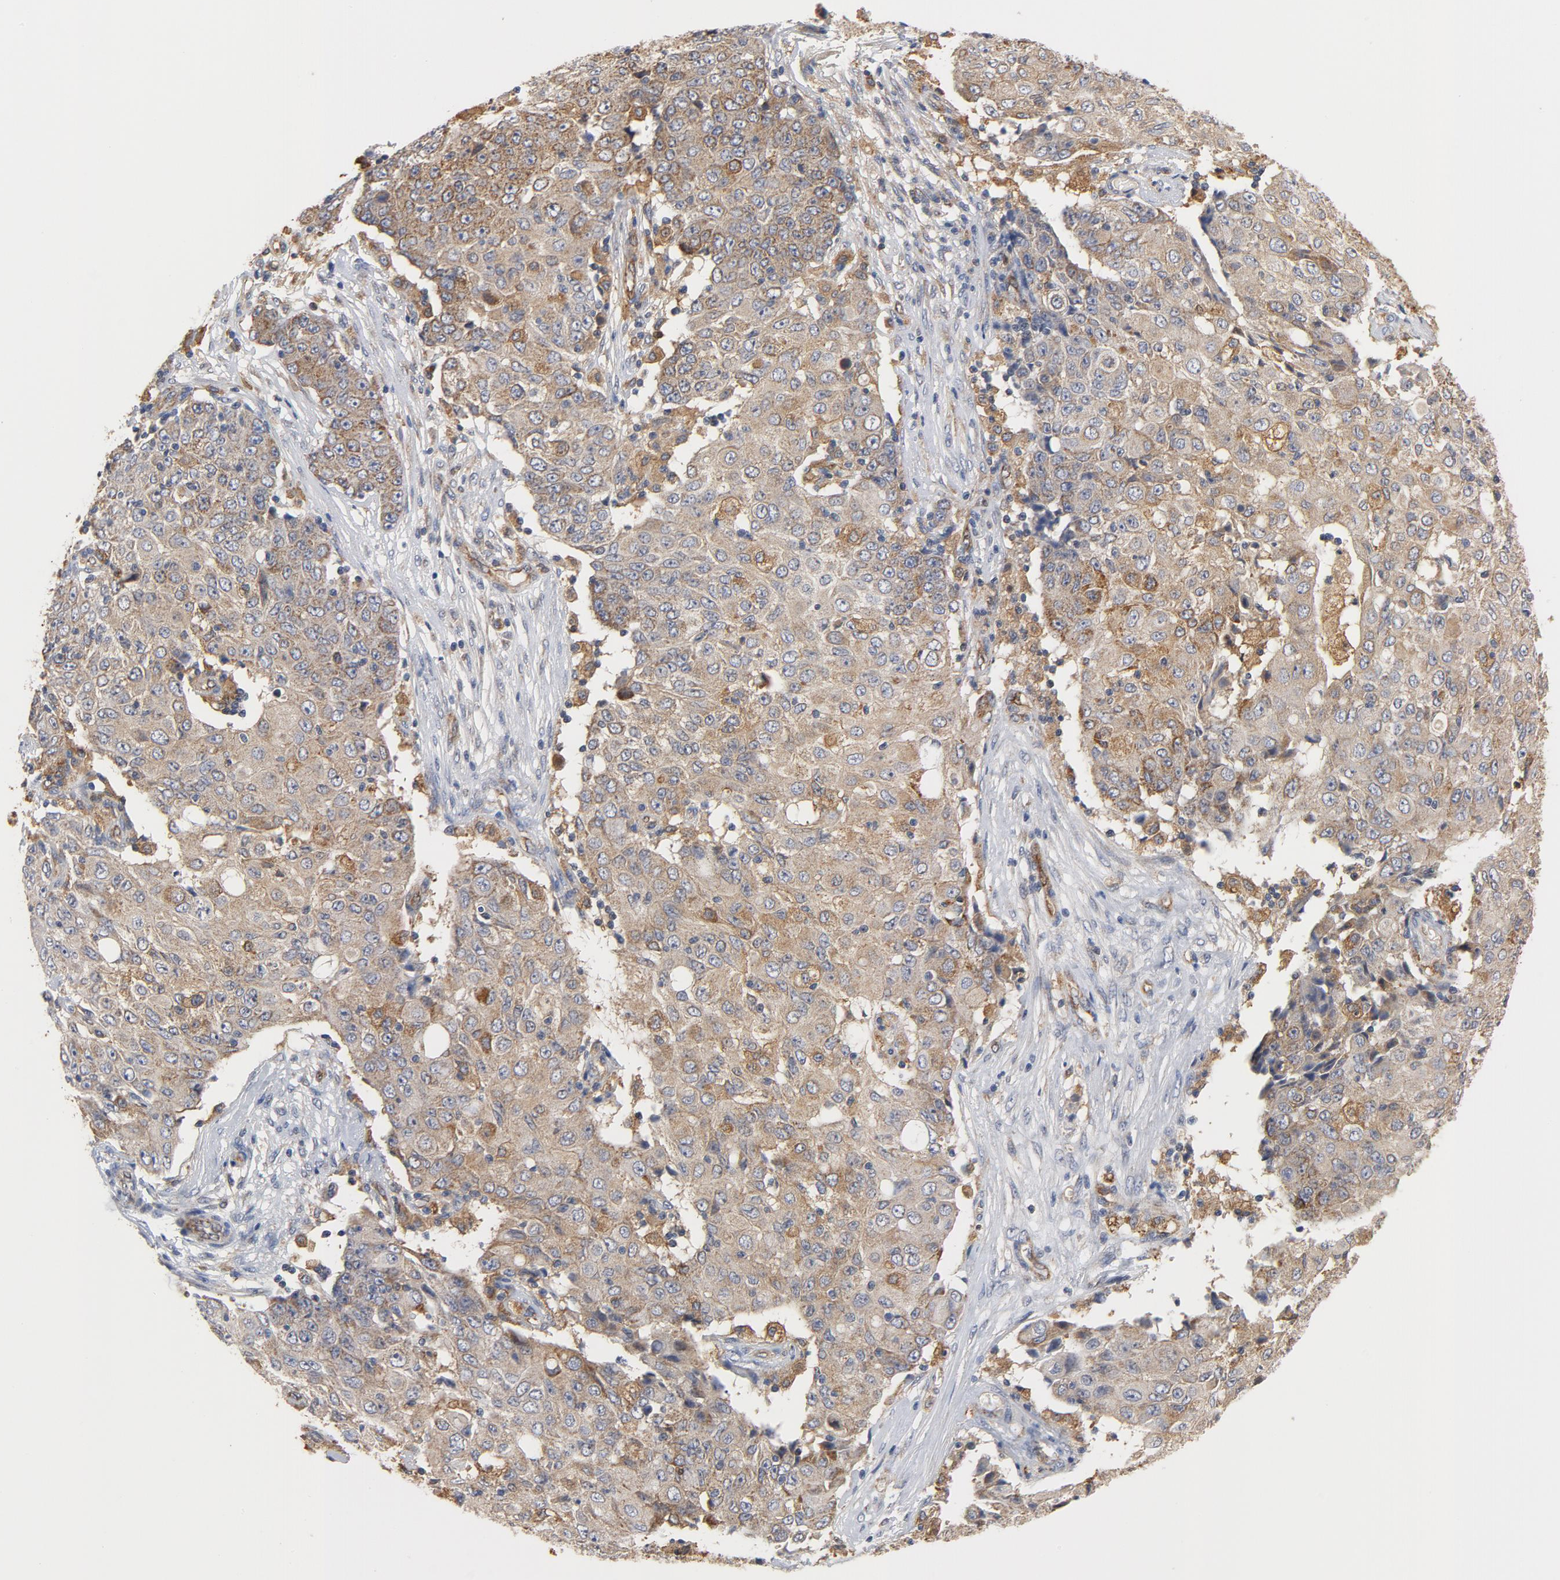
{"staining": {"intensity": "moderate", "quantity": ">75%", "location": "cytoplasmic/membranous"}, "tissue": "ovarian cancer", "cell_type": "Tumor cells", "image_type": "cancer", "snomed": [{"axis": "morphology", "description": "Carcinoma, endometroid"}, {"axis": "topography", "description": "Ovary"}], "caption": "Immunohistochemical staining of endometroid carcinoma (ovarian) exhibits moderate cytoplasmic/membranous protein expression in about >75% of tumor cells.", "gene": "RAPGEF4", "patient": {"sex": "female", "age": 42}}